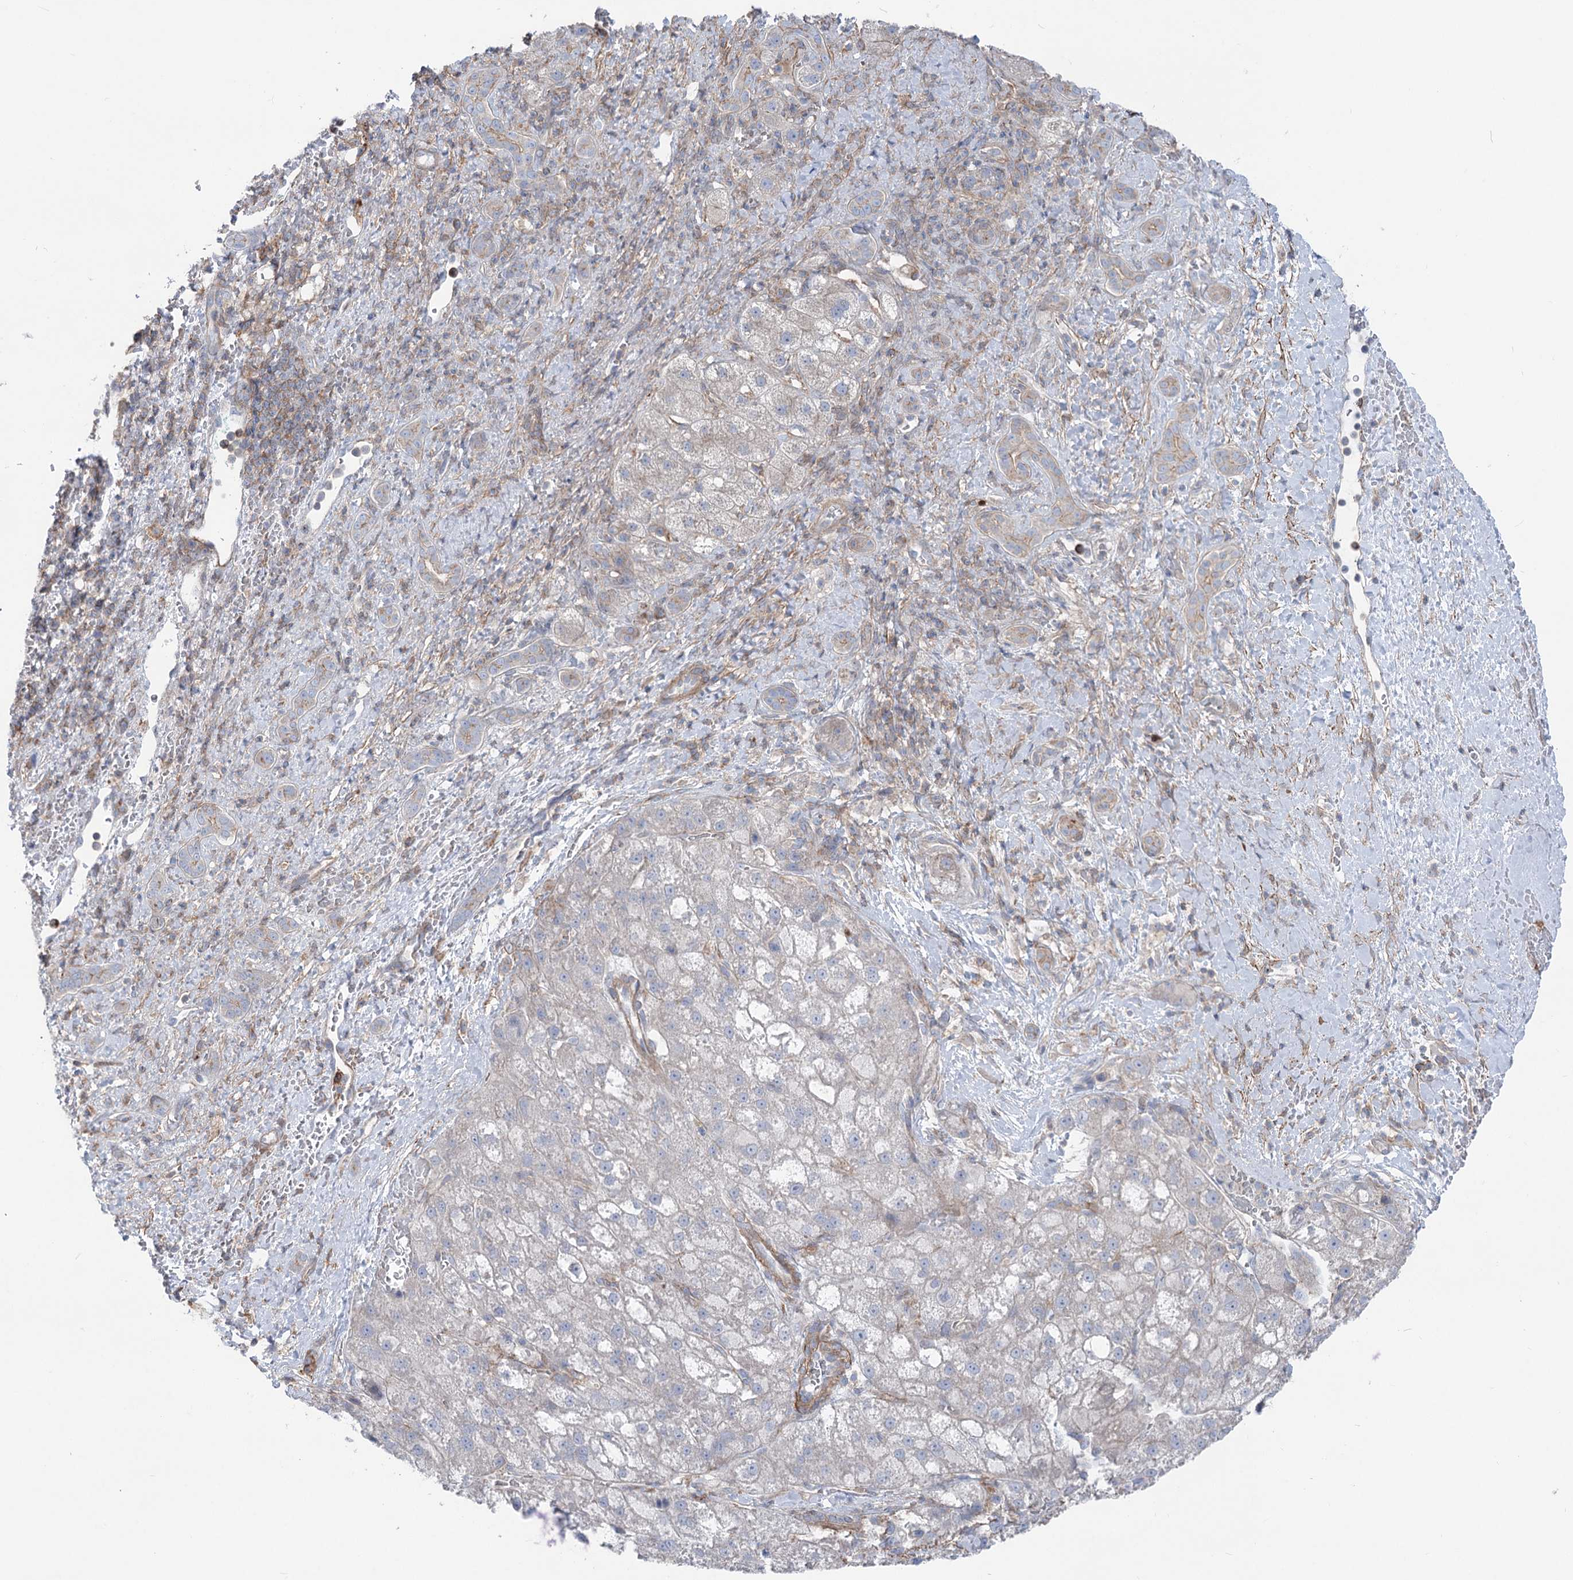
{"staining": {"intensity": "negative", "quantity": "none", "location": "none"}, "tissue": "liver cancer", "cell_type": "Tumor cells", "image_type": "cancer", "snomed": [{"axis": "morphology", "description": "Normal tissue, NOS"}, {"axis": "morphology", "description": "Carcinoma, Hepatocellular, NOS"}, {"axis": "topography", "description": "Liver"}], "caption": "DAB (3,3'-diaminobenzidine) immunohistochemical staining of liver cancer displays no significant positivity in tumor cells.", "gene": "LARP1B", "patient": {"sex": "male", "age": 57}}